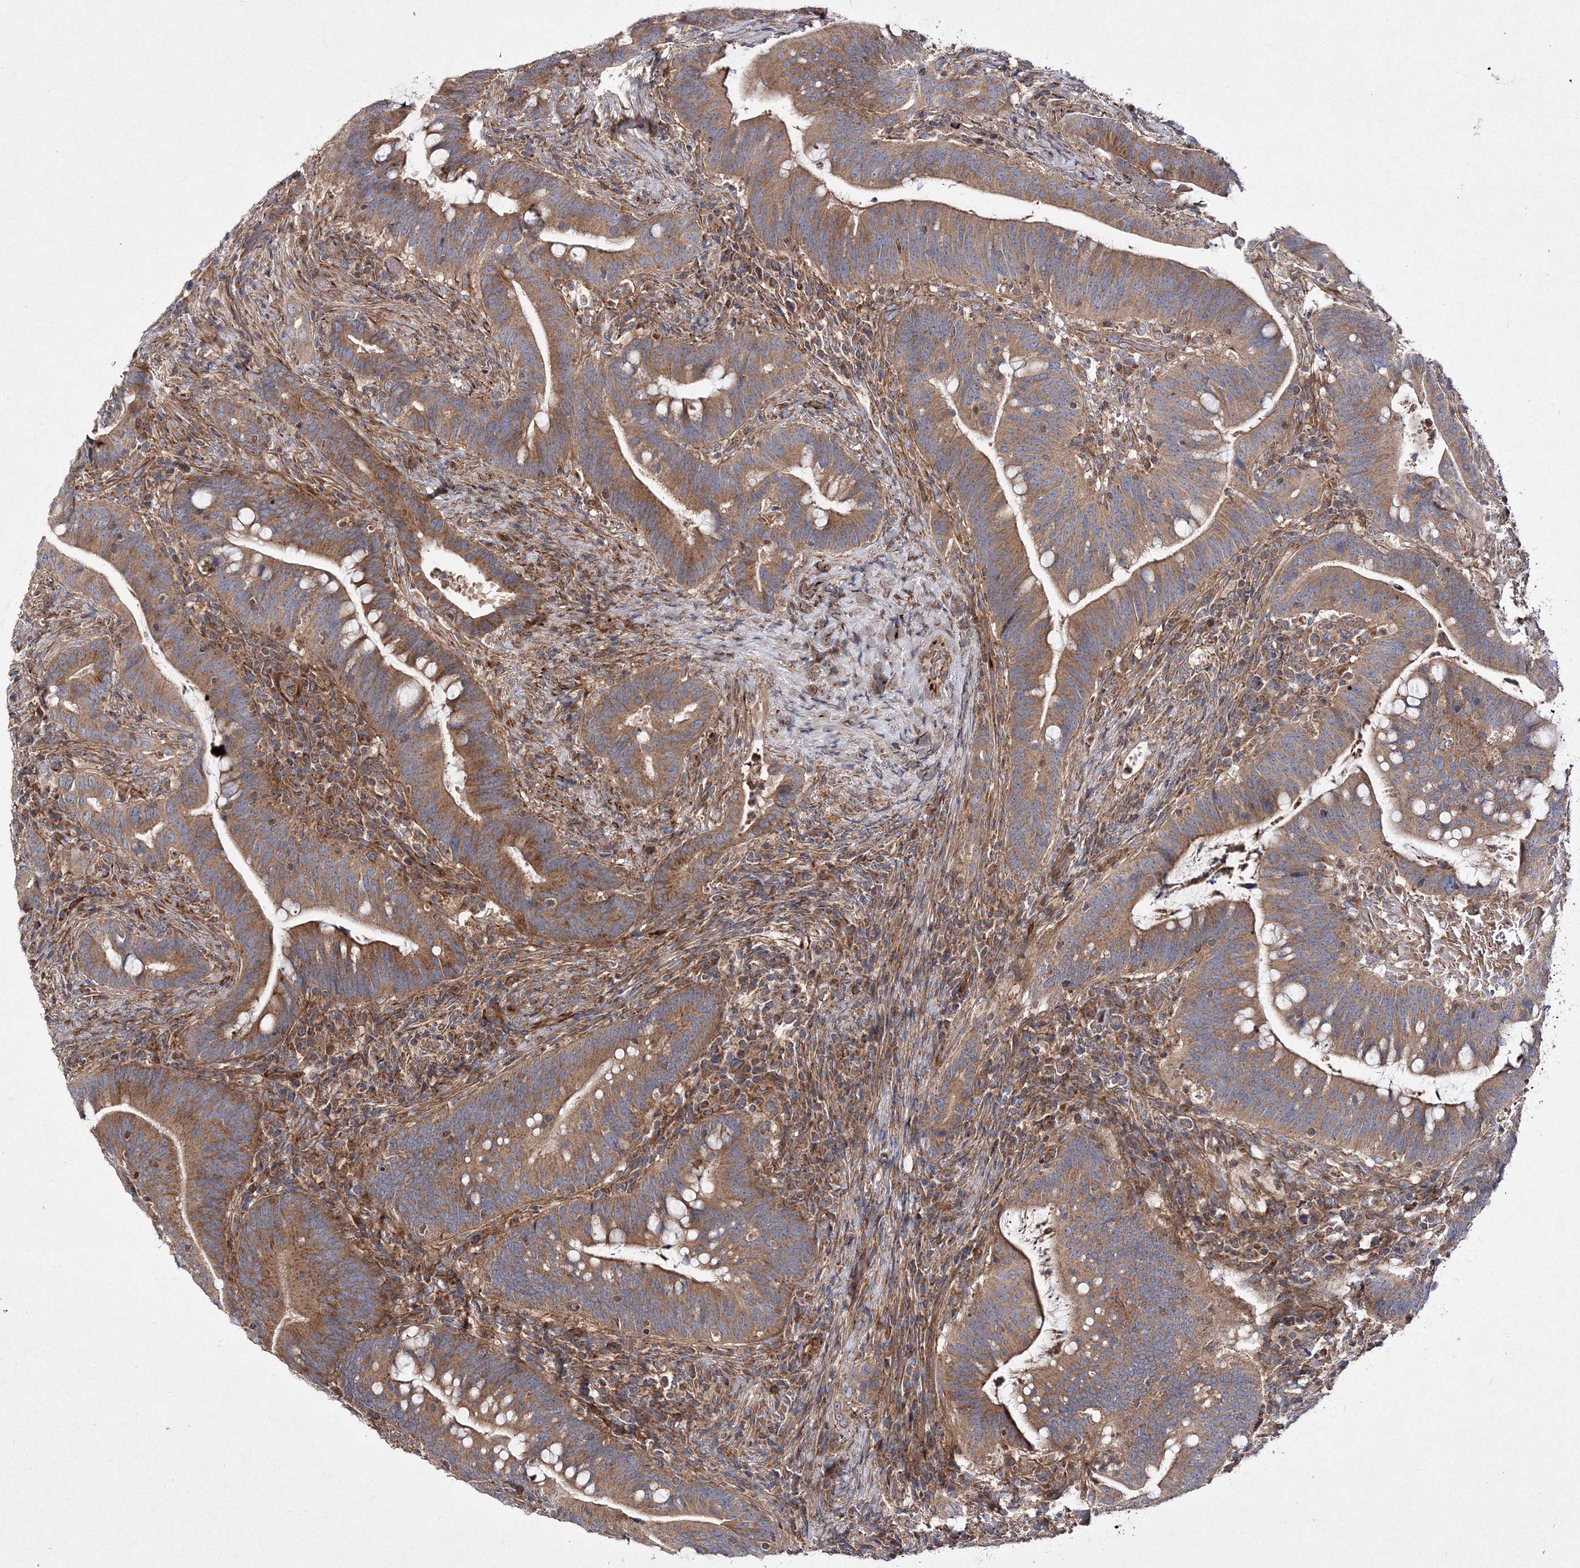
{"staining": {"intensity": "moderate", "quantity": ">75%", "location": "cytoplasmic/membranous"}, "tissue": "colorectal cancer", "cell_type": "Tumor cells", "image_type": "cancer", "snomed": [{"axis": "morphology", "description": "Adenocarcinoma, NOS"}, {"axis": "topography", "description": "Colon"}], "caption": "The immunohistochemical stain labels moderate cytoplasmic/membranous staining in tumor cells of colorectal cancer tissue. (Stains: DAB (3,3'-diaminobenzidine) in brown, nuclei in blue, Microscopy: brightfield microscopy at high magnification).", "gene": "DNAJC13", "patient": {"sex": "female", "age": 66}}